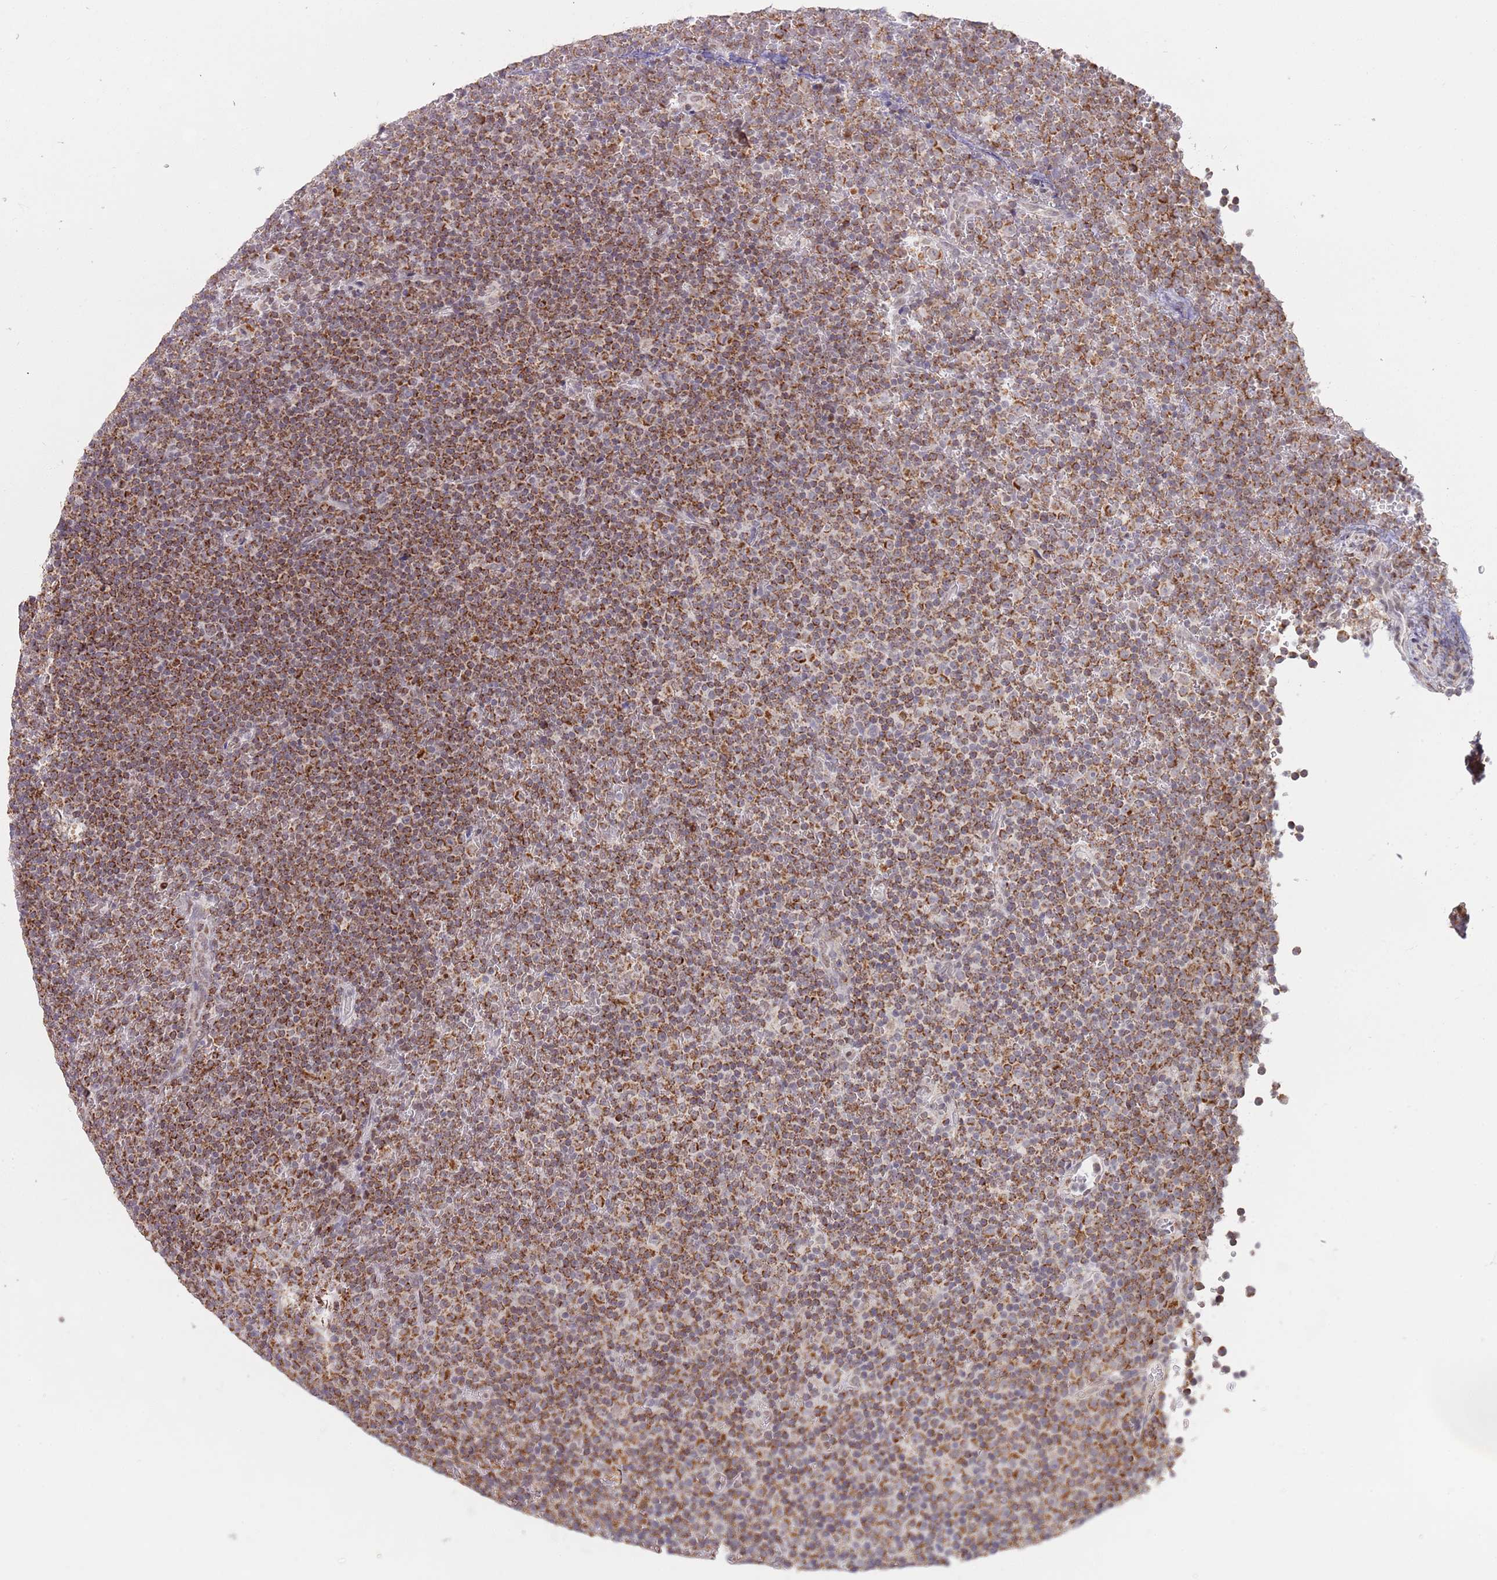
{"staining": {"intensity": "strong", "quantity": ">75%", "location": "cytoplasmic/membranous"}, "tissue": "lymphoma", "cell_type": "Tumor cells", "image_type": "cancer", "snomed": [{"axis": "morphology", "description": "Malignant lymphoma, non-Hodgkin's type, Low grade"}, {"axis": "topography", "description": "Lymph node"}], "caption": "Low-grade malignant lymphoma, non-Hodgkin's type was stained to show a protein in brown. There is high levels of strong cytoplasmic/membranous expression in about >75% of tumor cells. (Stains: DAB in brown, nuclei in blue, Microscopy: brightfield microscopy at high magnification).", "gene": "TIMM13", "patient": {"sex": "female", "age": 67}}